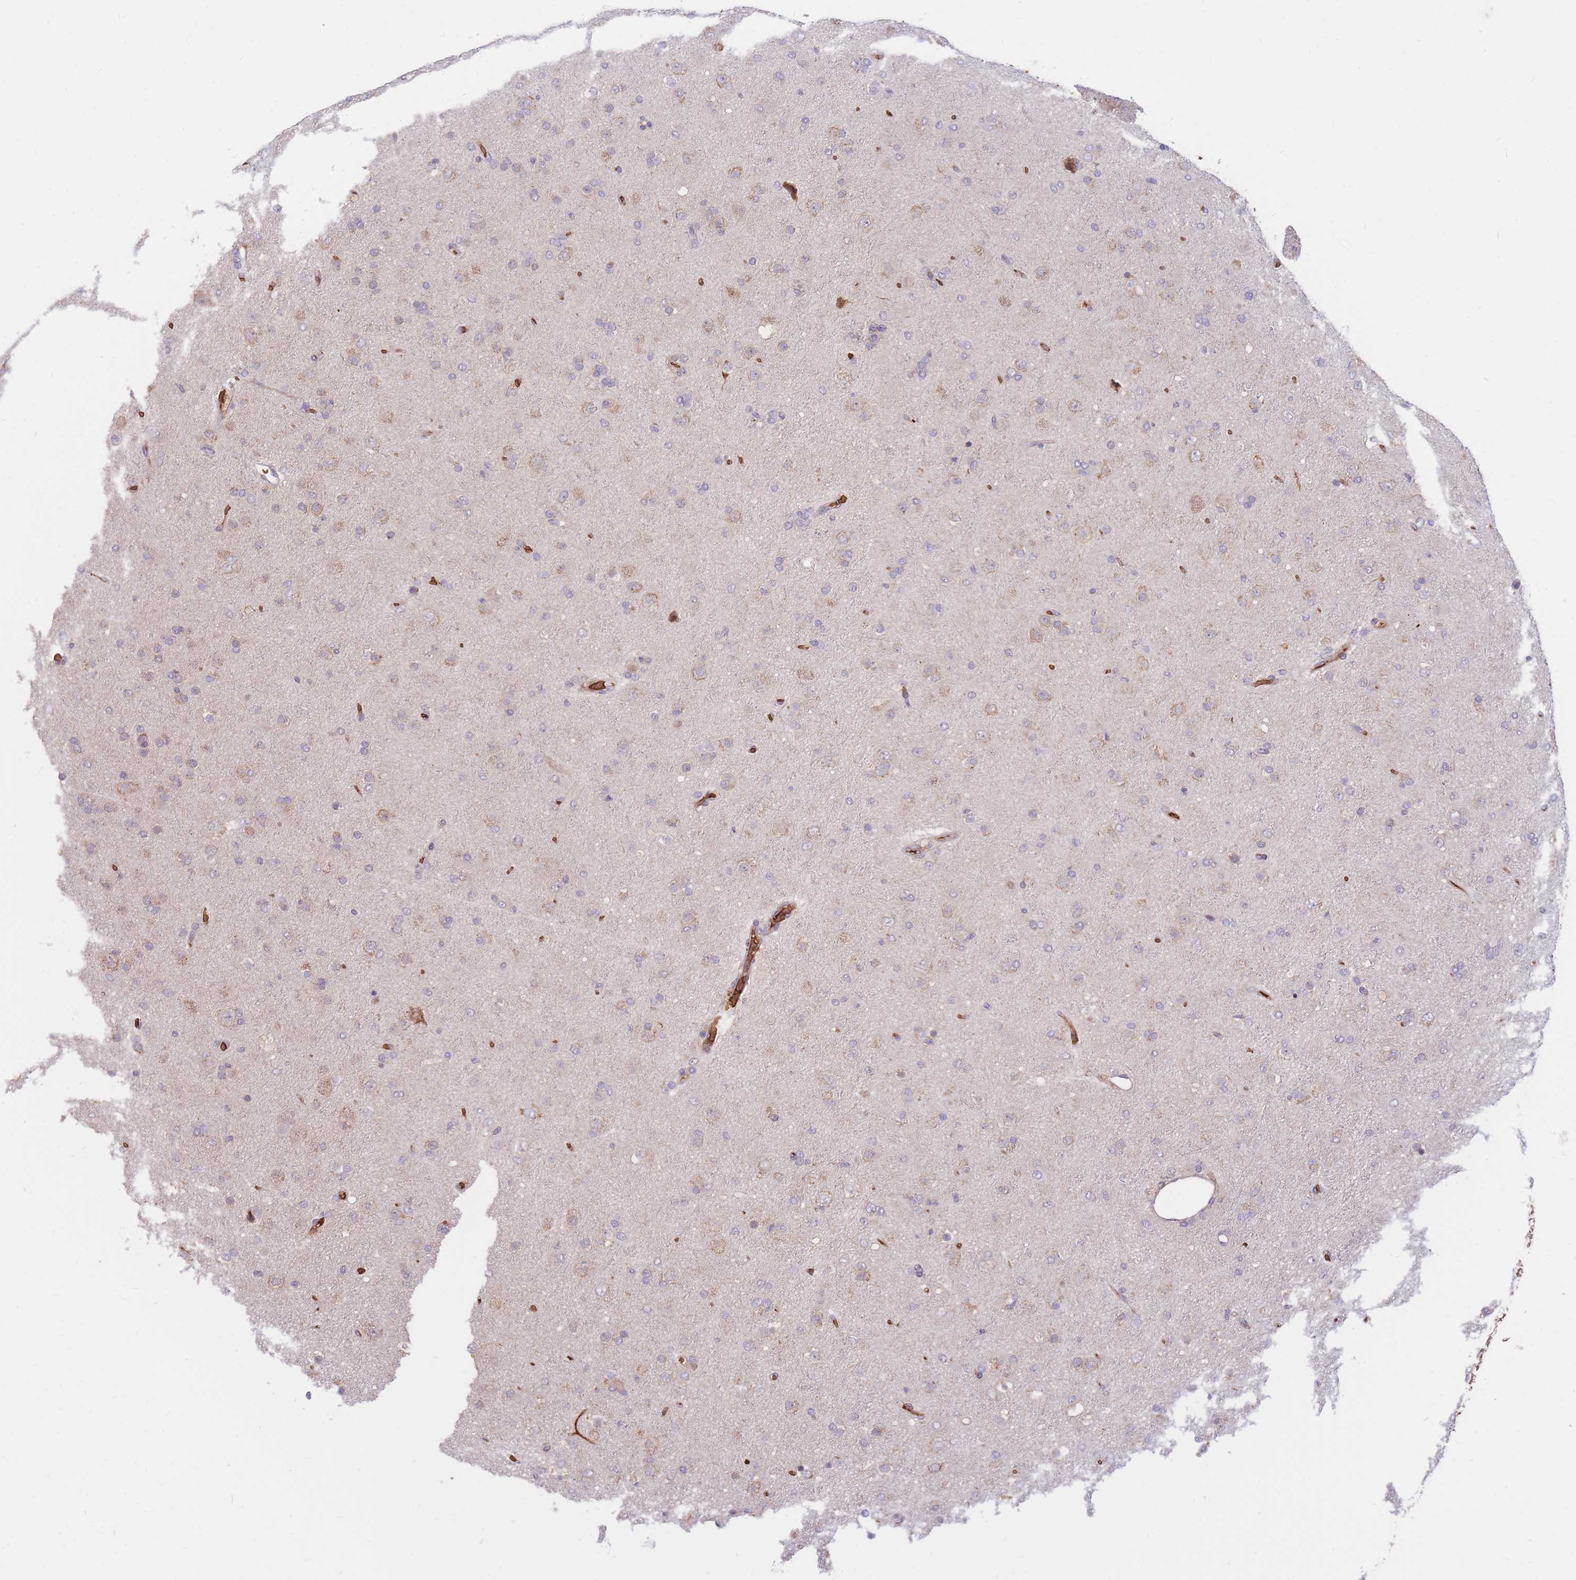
{"staining": {"intensity": "negative", "quantity": "none", "location": "none"}, "tissue": "glioma", "cell_type": "Tumor cells", "image_type": "cancer", "snomed": [{"axis": "morphology", "description": "Glioma, malignant, Low grade"}, {"axis": "topography", "description": "Brain"}], "caption": "The photomicrograph exhibits no staining of tumor cells in glioma.", "gene": "ATP10D", "patient": {"sex": "male", "age": 65}}